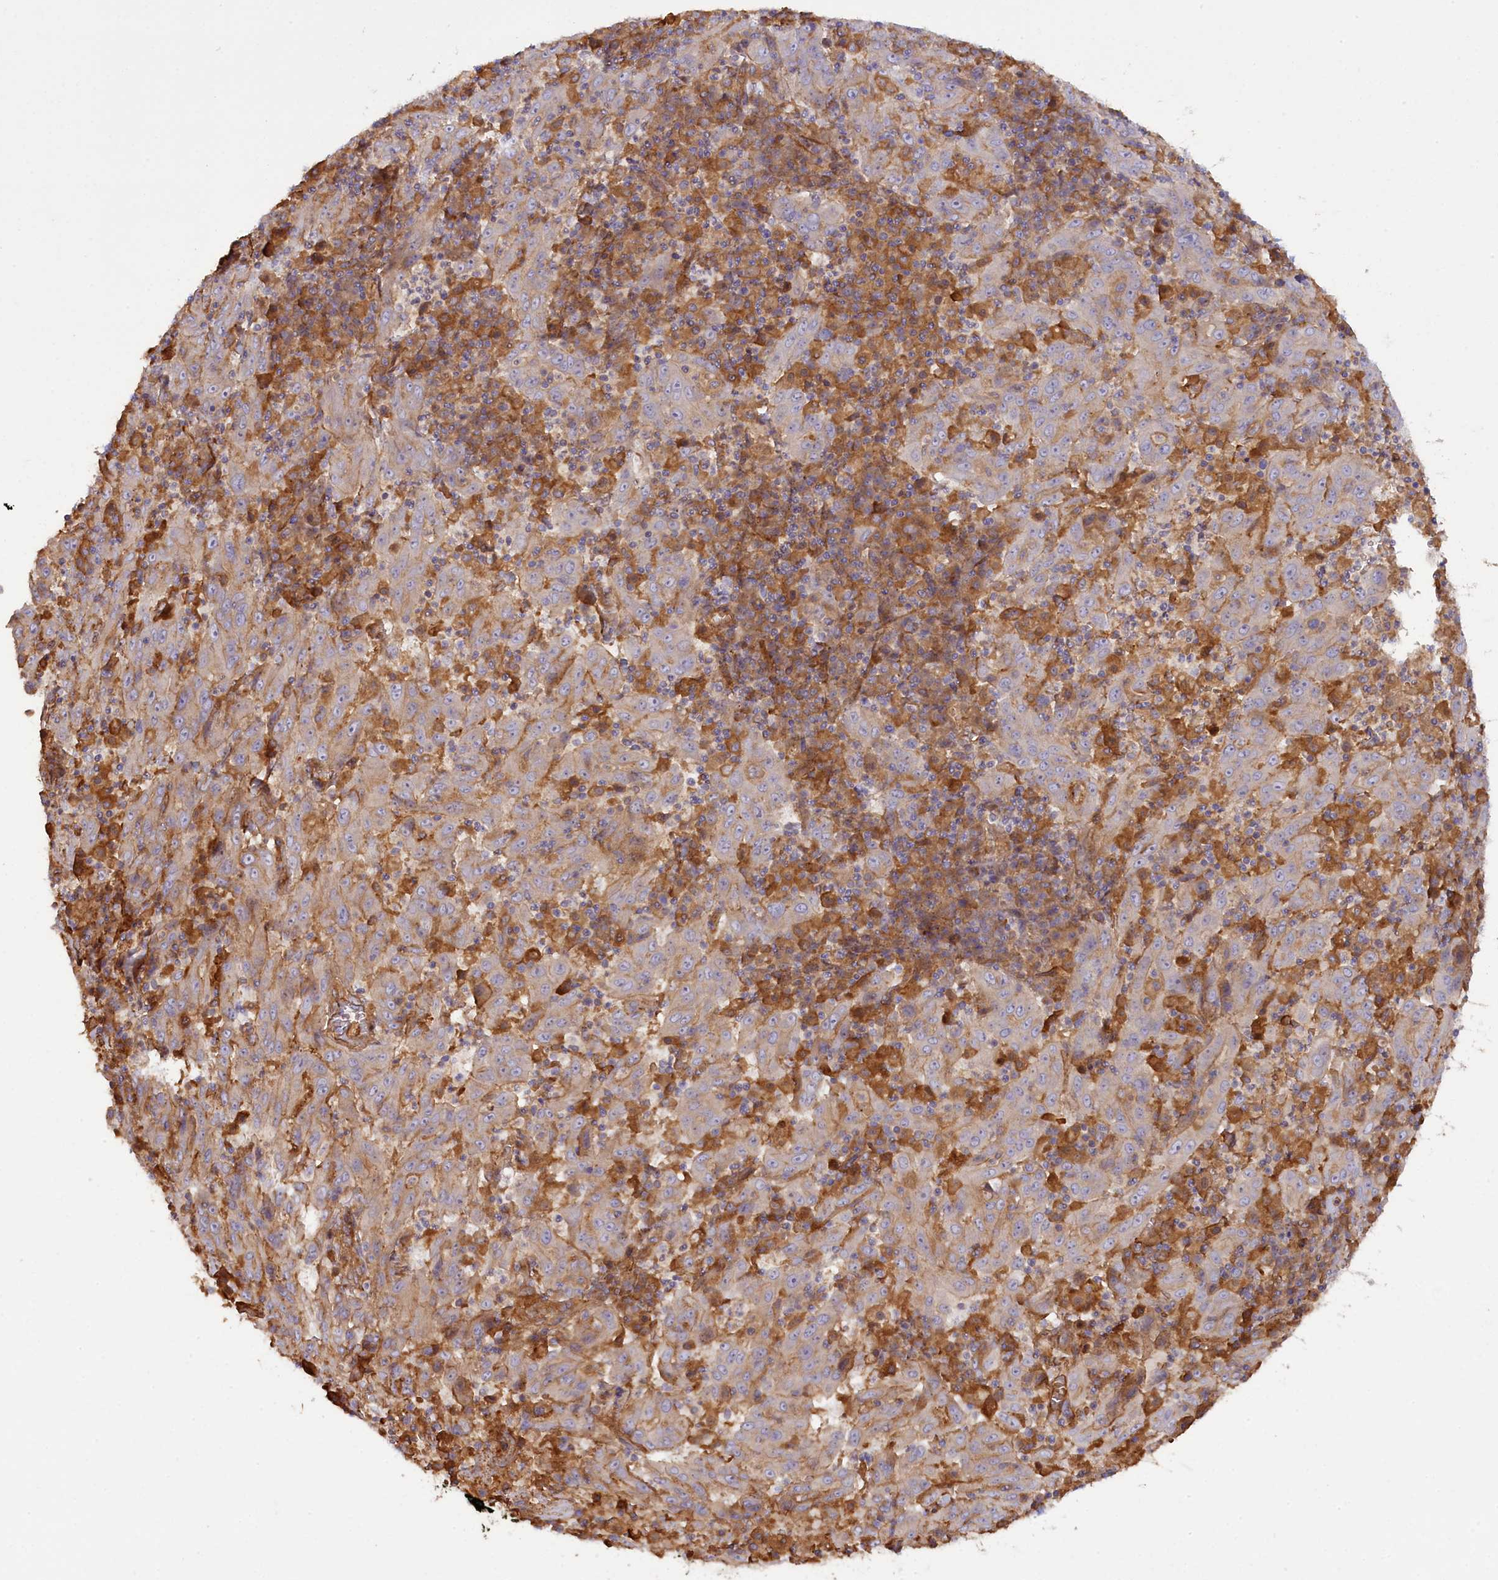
{"staining": {"intensity": "negative", "quantity": "none", "location": "none"}, "tissue": "pancreatic cancer", "cell_type": "Tumor cells", "image_type": "cancer", "snomed": [{"axis": "morphology", "description": "Adenocarcinoma, NOS"}, {"axis": "topography", "description": "Pancreas"}], "caption": "DAB immunohistochemical staining of human pancreatic cancer displays no significant expression in tumor cells. (Stains: DAB (3,3'-diaminobenzidine) immunohistochemistry (IHC) with hematoxylin counter stain, Microscopy: brightfield microscopy at high magnification).", "gene": "FUZ", "patient": {"sex": "male", "age": 63}}